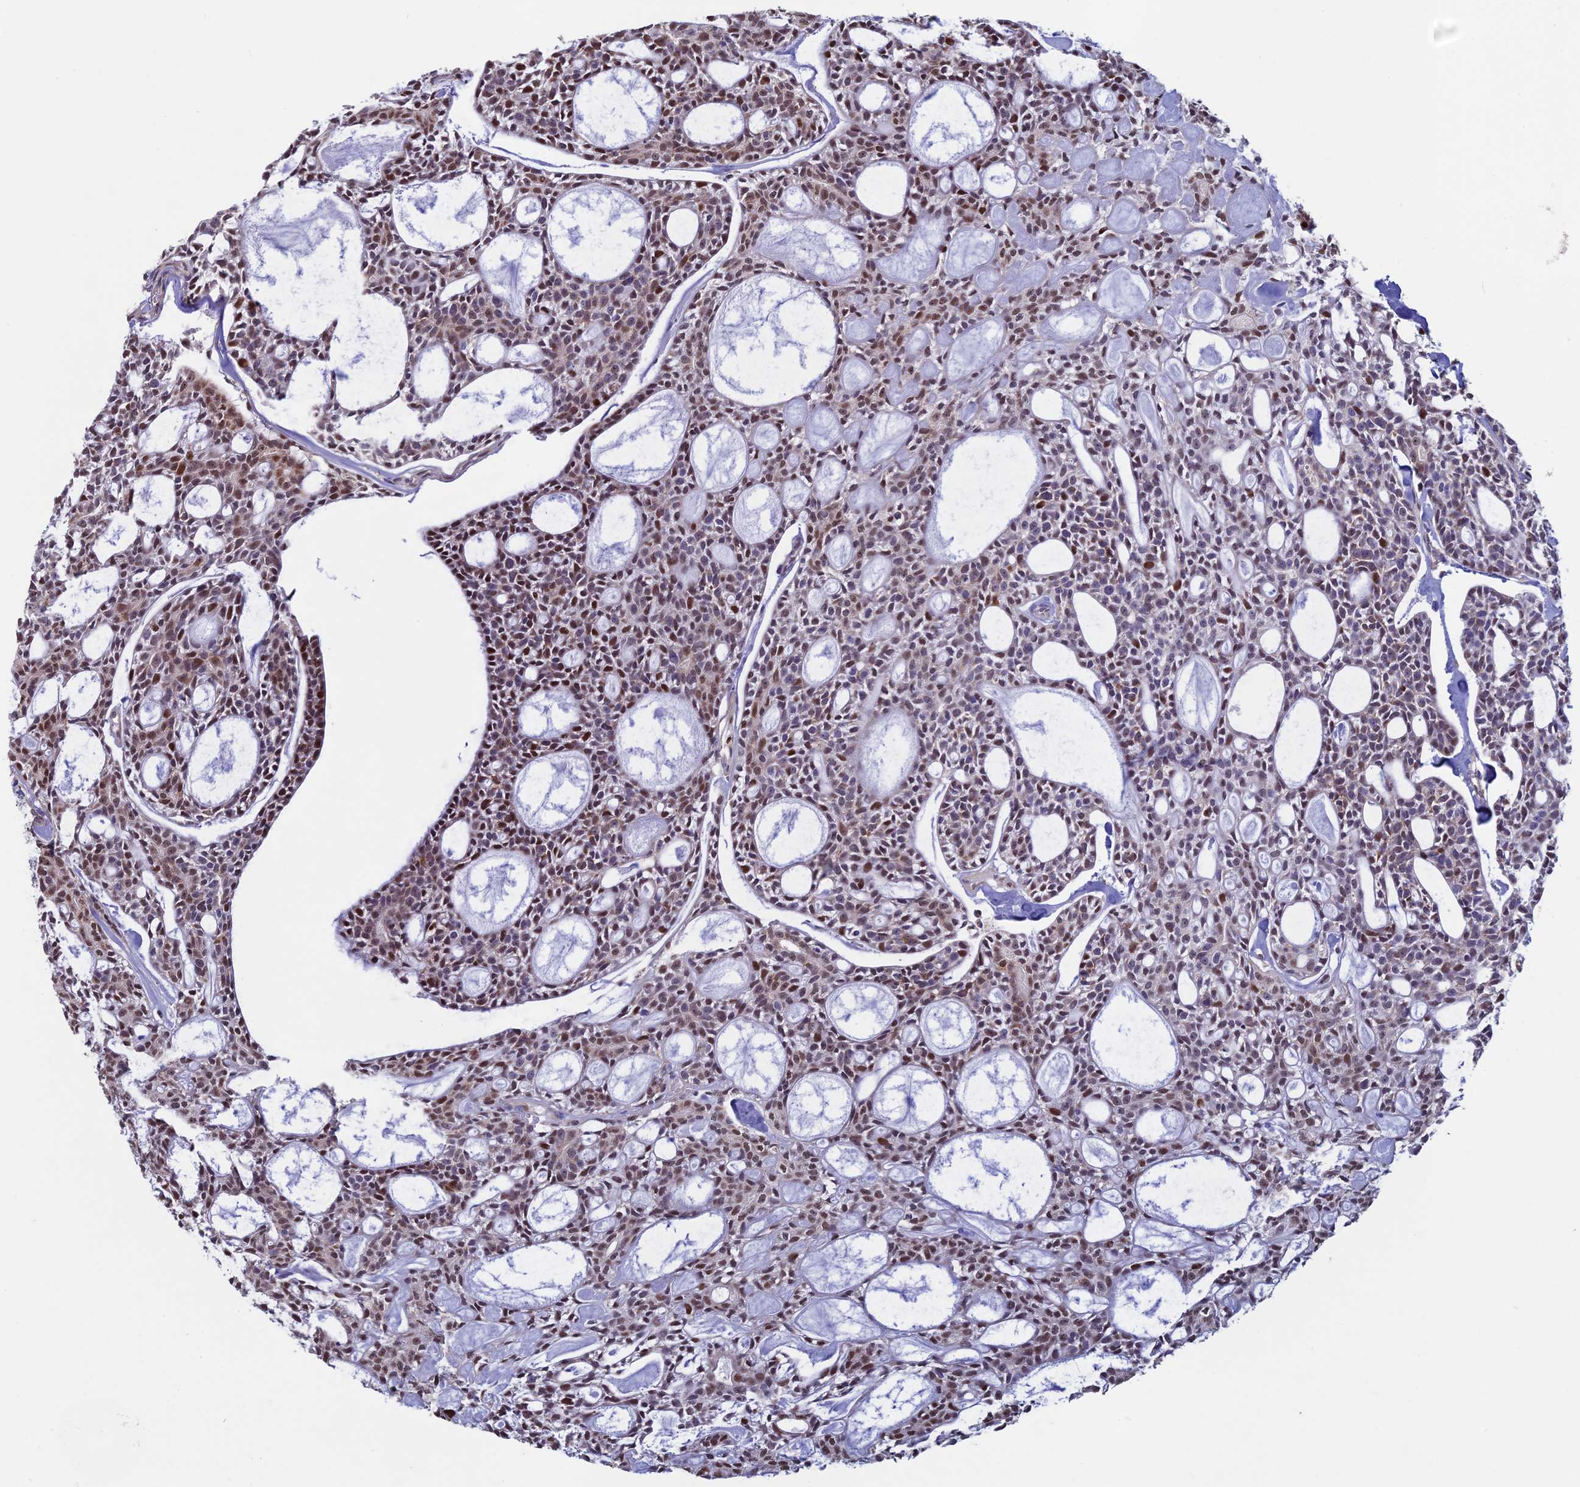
{"staining": {"intensity": "moderate", "quantity": "25%-75%", "location": "nuclear"}, "tissue": "head and neck cancer", "cell_type": "Tumor cells", "image_type": "cancer", "snomed": [{"axis": "morphology", "description": "Adenocarcinoma, NOS"}, {"axis": "topography", "description": "Salivary gland"}, {"axis": "topography", "description": "Head-Neck"}], "caption": "This histopathology image shows immunohistochemistry (IHC) staining of head and neck cancer, with medium moderate nuclear staining in about 25%-75% of tumor cells.", "gene": "ACSS1", "patient": {"sex": "male", "age": 55}}